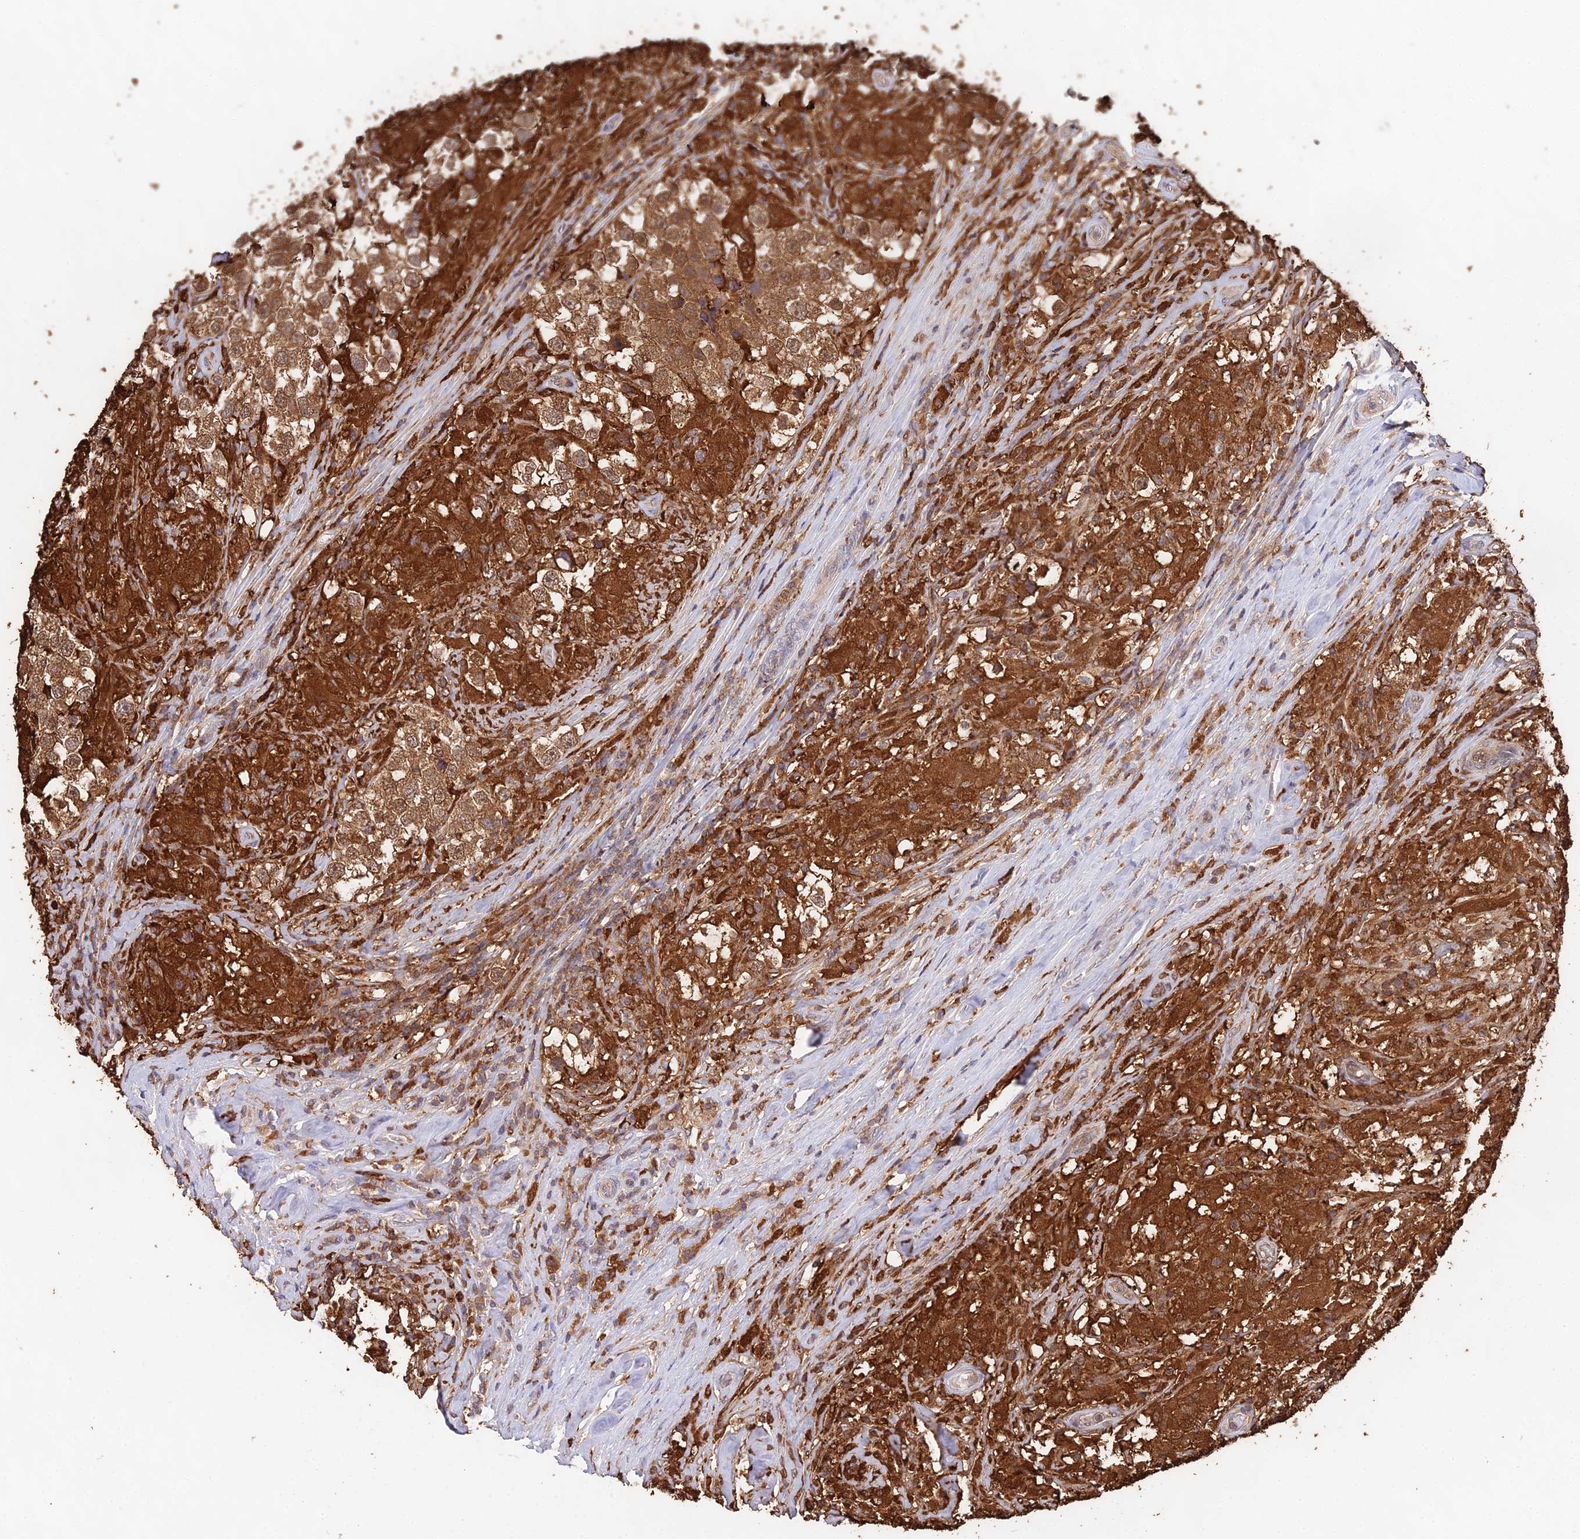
{"staining": {"intensity": "strong", "quantity": "25%-75%", "location": "cytoplasmic/membranous"}, "tissue": "testis cancer", "cell_type": "Tumor cells", "image_type": "cancer", "snomed": [{"axis": "morphology", "description": "Seminoma, NOS"}, {"axis": "topography", "description": "Testis"}], "caption": "IHC image of neoplastic tissue: seminoma (testis) stained using immunohistochemistry demonstrates high levels of strong protein expression localized specifically in the cytoplasmic/membranous of tumor cells, appearing as a cytoplasmic/membranous brown color.", "gene": "FBP1", "patient": {"sex": "male", "age": 46}}